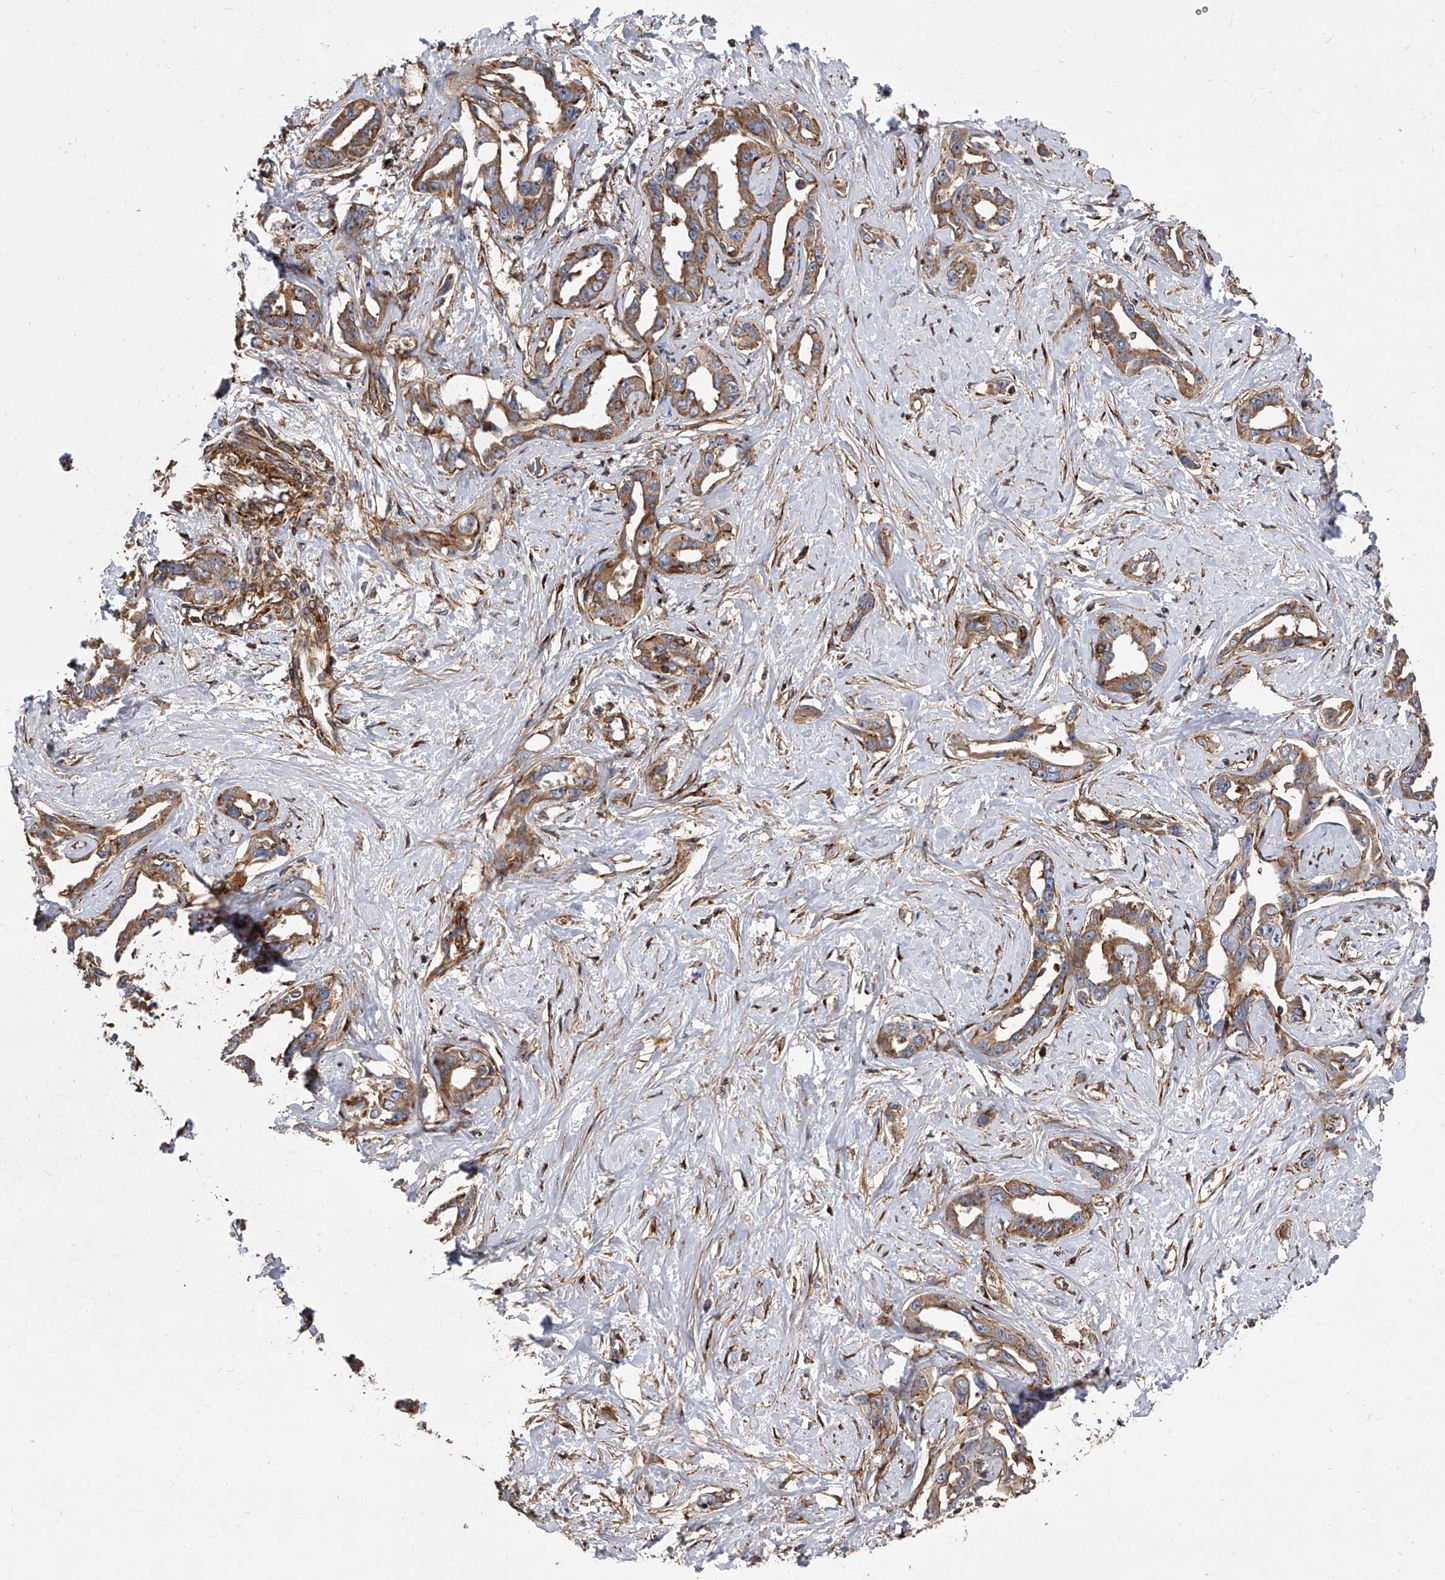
{"staining": {"intensity": "moderate", "quantity": ">75%", "location": "cytoplasmic/membranous"}, "tissue": "liver cancer", "cell_type": "Tumor cells", "image_type": "cancer", "snomed": [{"axis": "morphology", "description": "Cholangiocarcinoma"}, {"axis": "topography", "description": "Liver"}], "caption": "Liver cancer (cholangiocarcinoma) stained with immunohistochemistry (IHC) demonstrates moderate cytoplasmic/membranous positivity in approximately >75% of tumor cells.", "gene": "PISD", "patient": {"sex": "male", "age": 59}}